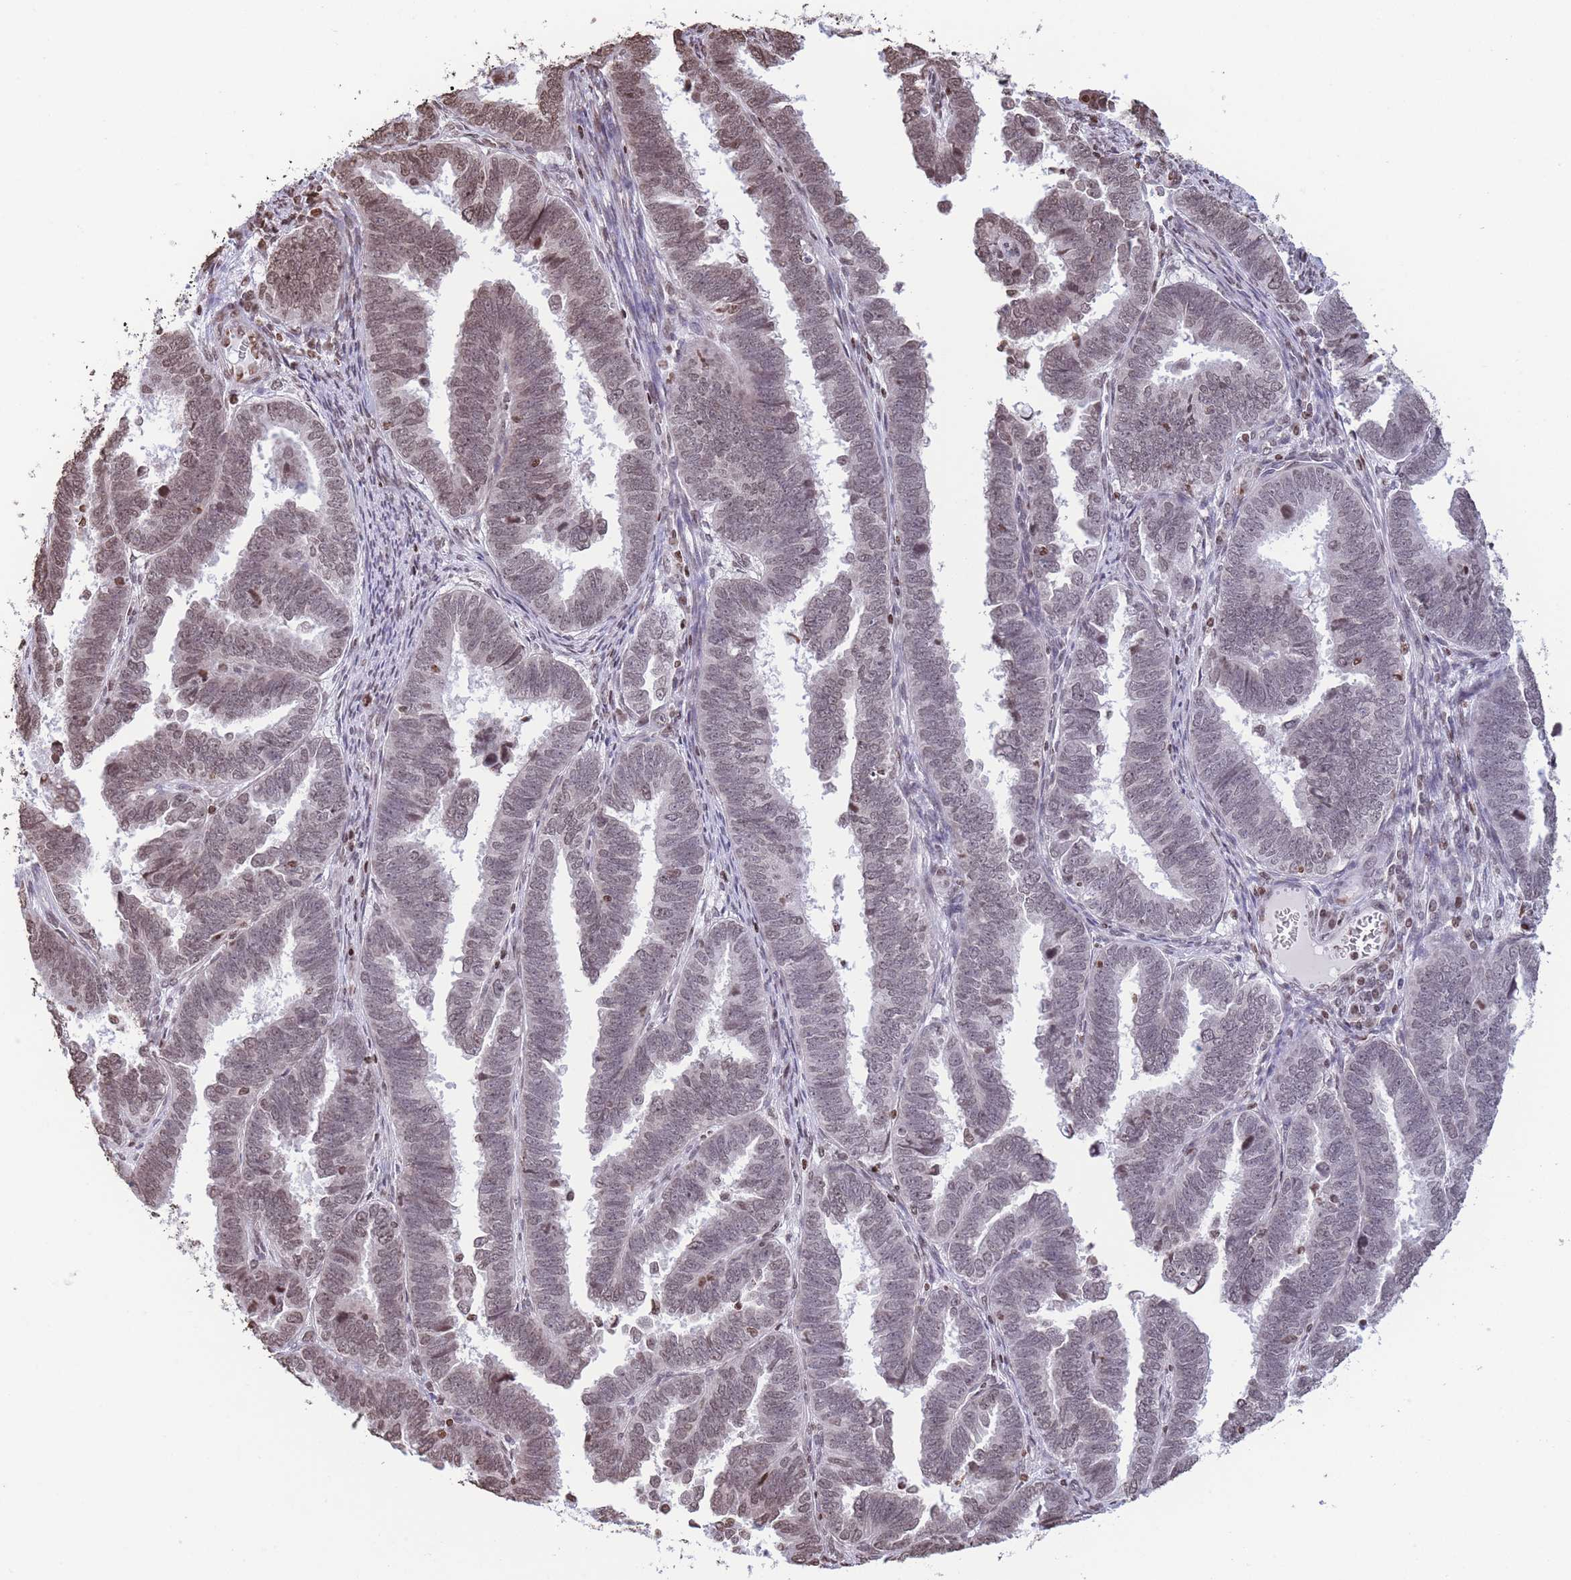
{"staining": {"intensity": "moderate", "quantity": ">75%", "location": "nuclear"}, "tissue": "endometrial cancer", "cell_type": "Tumor cells", "image_type": "cancer", "snomed": [{"axis": "morphology", "description": "Adenocarcinoma, NOS"}, {"axis": "topography", "description": "Endometrium"}], "caption": "Immunohistochemical staining of human adenocarcinoma (endometrial) exhibits medium levels of moderate nuclear protein positivity in approximately >75% of tumor cells. (Stains: DAB in brown, nuclei in blue, Microscopy: brightfield microscopy at high magnification).", "gene": "H2BC11", "patient": {"sex": "female", "age": 75}}